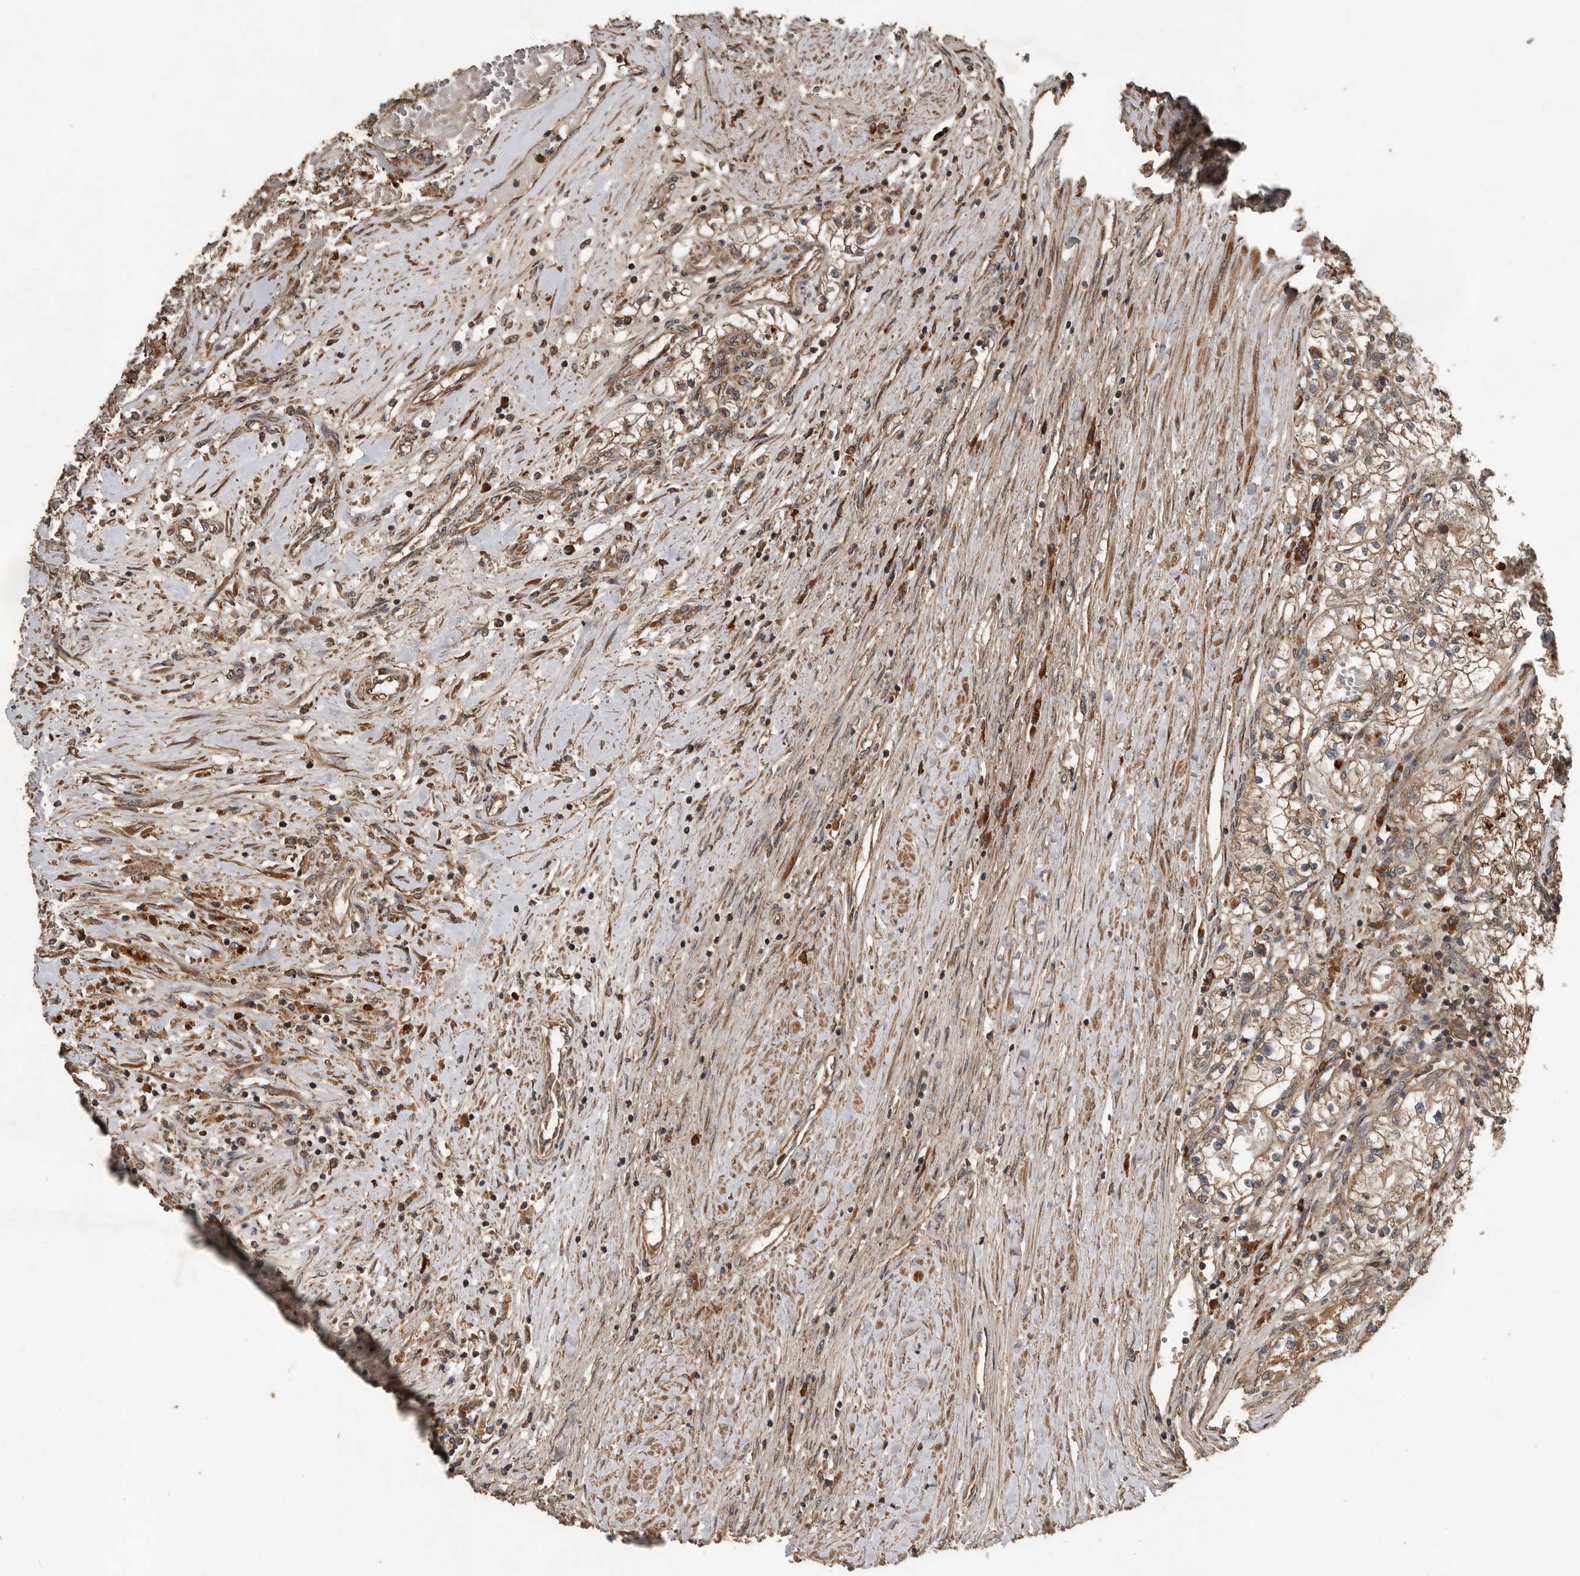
{"staining": {"intensity": "moderate", "quantity": ">75%", "location": "cytoplasmic/membranous"}, "tissue": "renal cancer", "cell_type": "Tumor cells", "image_type": "cancer", "snomed": [{"axis": "morphology", "description": "Normal tissue, NOS"}, {"axis": "morphology", "description": "Adenocarcinoma, NOS"}, {"axis": "topography", "description": "Kidney"}], "caption": "Immunohistochemistry micrograph of renal cancer stained for a protein (brown), which demonstrates medium levels of moderate cytoplasmic/membranous positivity in approximately >75% of tumor cells.", "gene": "RNF207", "patient": {"sex": "male", "age": 68}}